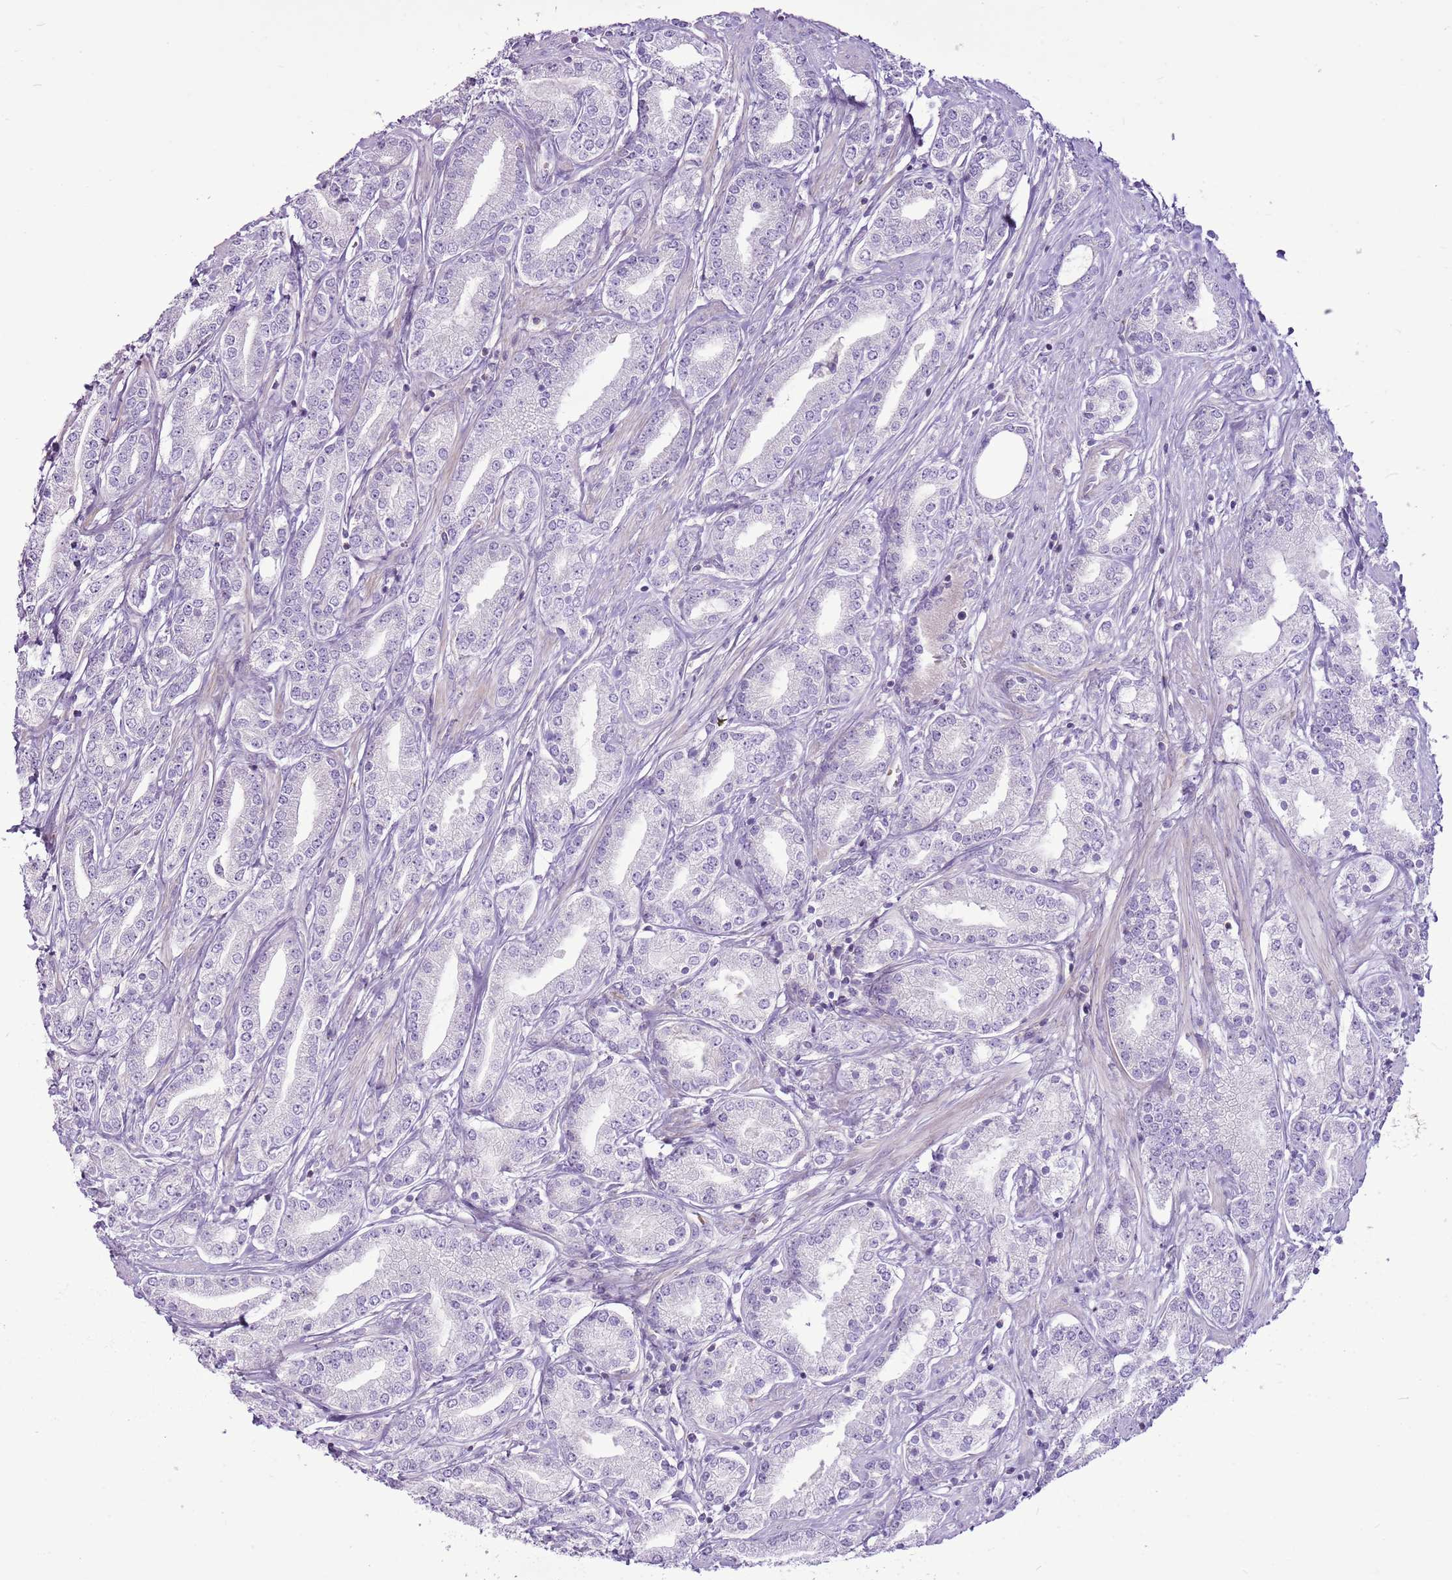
{"staining": {"intensity": "negative", "quantity": "none", "location": "none"}, "tissue": "prostate cancer", "cell_type": "Tumor cells", "image_type": "cancer", "snomed": [{"axis": "morphology", "description": "Adenocarcinoma, High grade"}, {"axis": "topography", "description": "Prostate"}], "caption": "Protein analysis of prostate cancer (adenocarcinoma (high-grade)) demonstrates no significant staining in tumor cells. (Immunohistochemistry, brightfield microscopy, high magnification).", "gene": "CHAC2", "patient": {"sex": "male", "age": 66}}